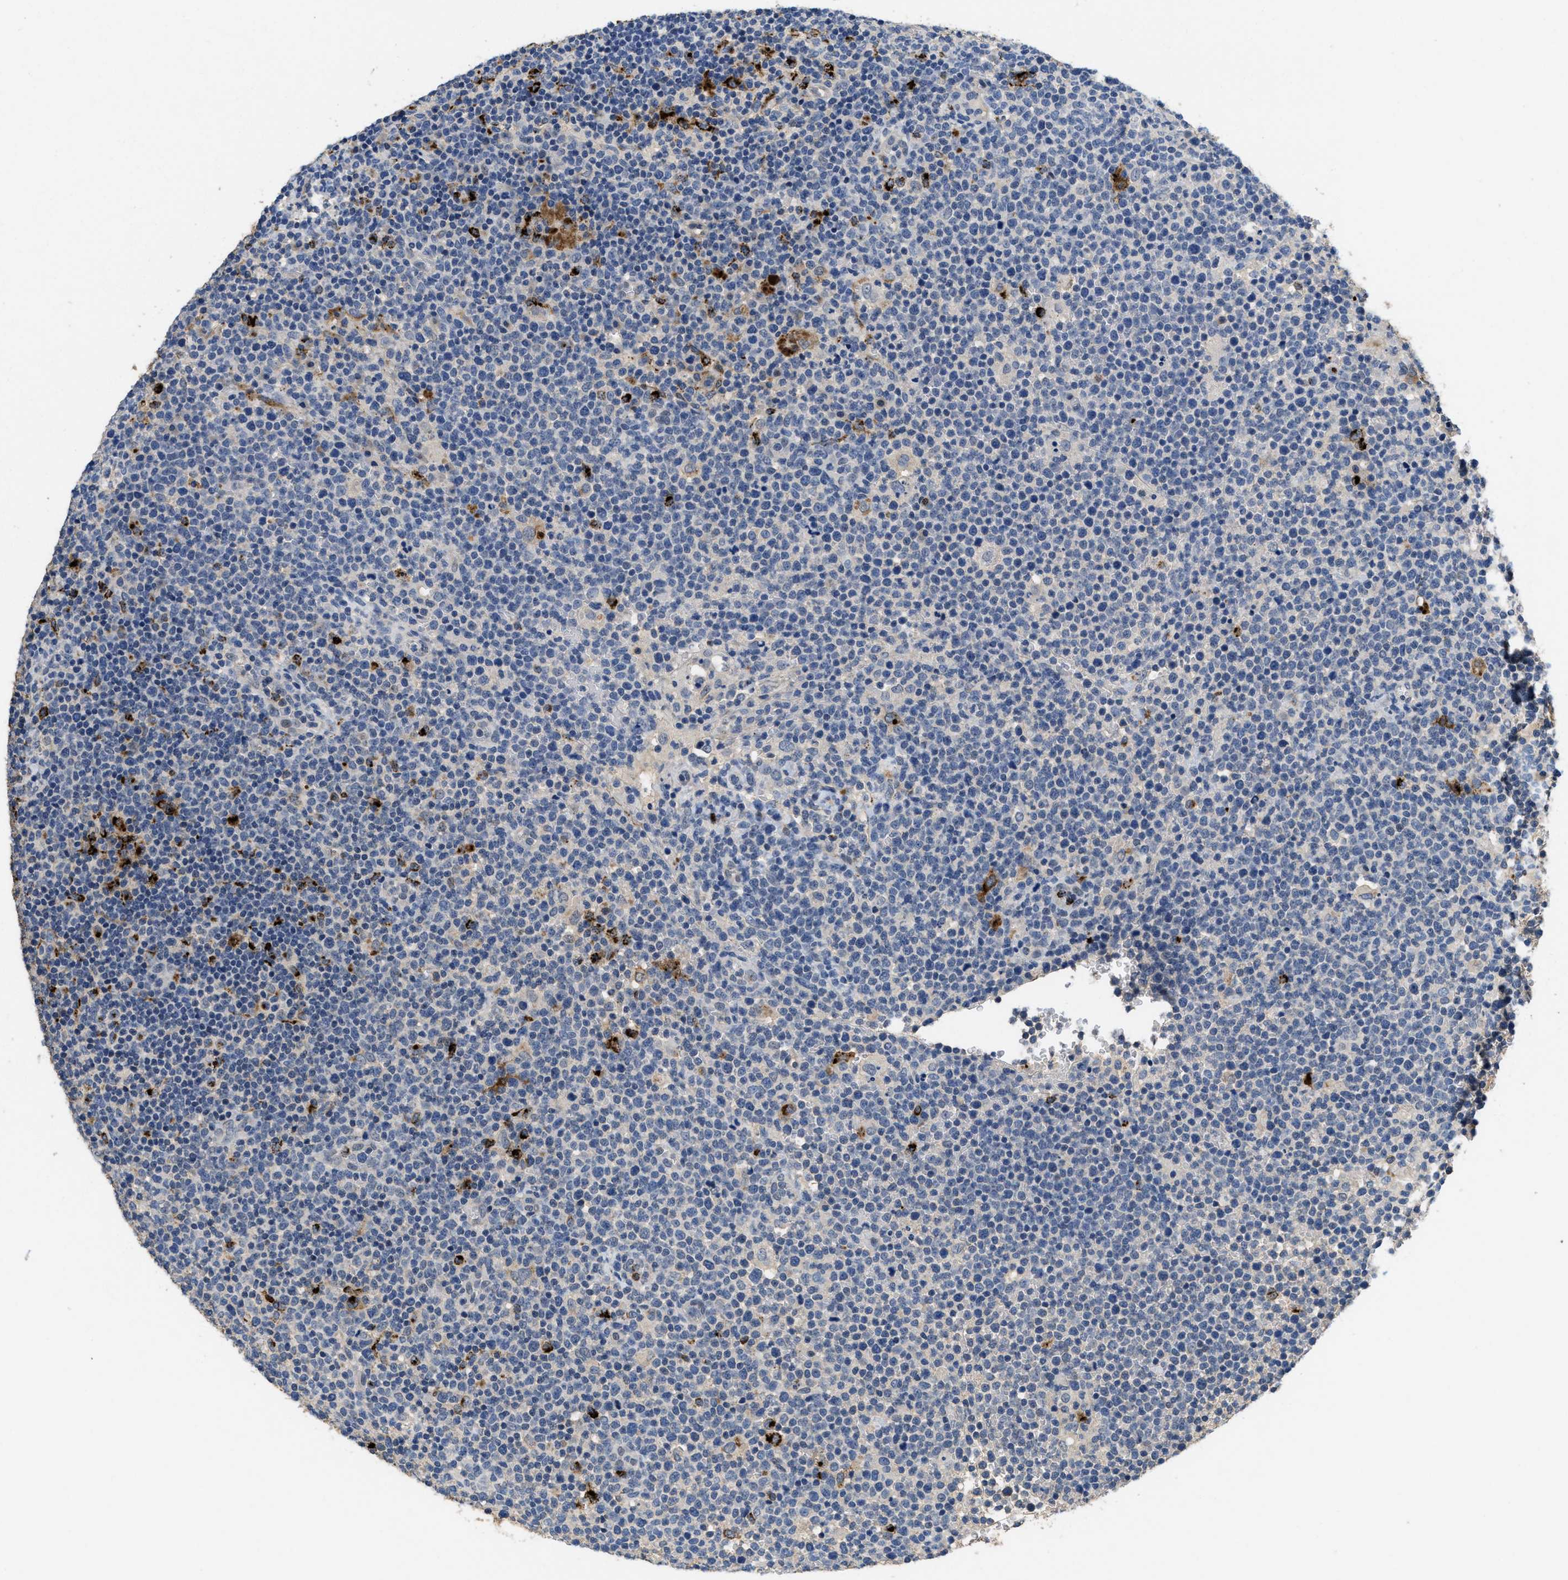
{"staining": {"intensity": "negative", "quantity": "none", "location": "none"}, "tissue": "lymphoma", "cell_type": "Tumor cells", "image_type": "cancer", "snomed": [{"axis": "morphology", "description": "Malignant lymphoma, non-Hodgkin's type, High grade"}, {"axis": "topography", "description": "Lymph node"}], "caption": "Micrograph shows no protein staining in tumor cells of malignant lymphoma, non-Hodgkin's type (high-grade) tissue. The staining is performed using DAB (3,3'-diaminobenzidine) brown chromogen with nuclei counter-stained in using hematoxylin.", "gene": "BMPR2", "patient": {"sex": "male", "age": 61}}